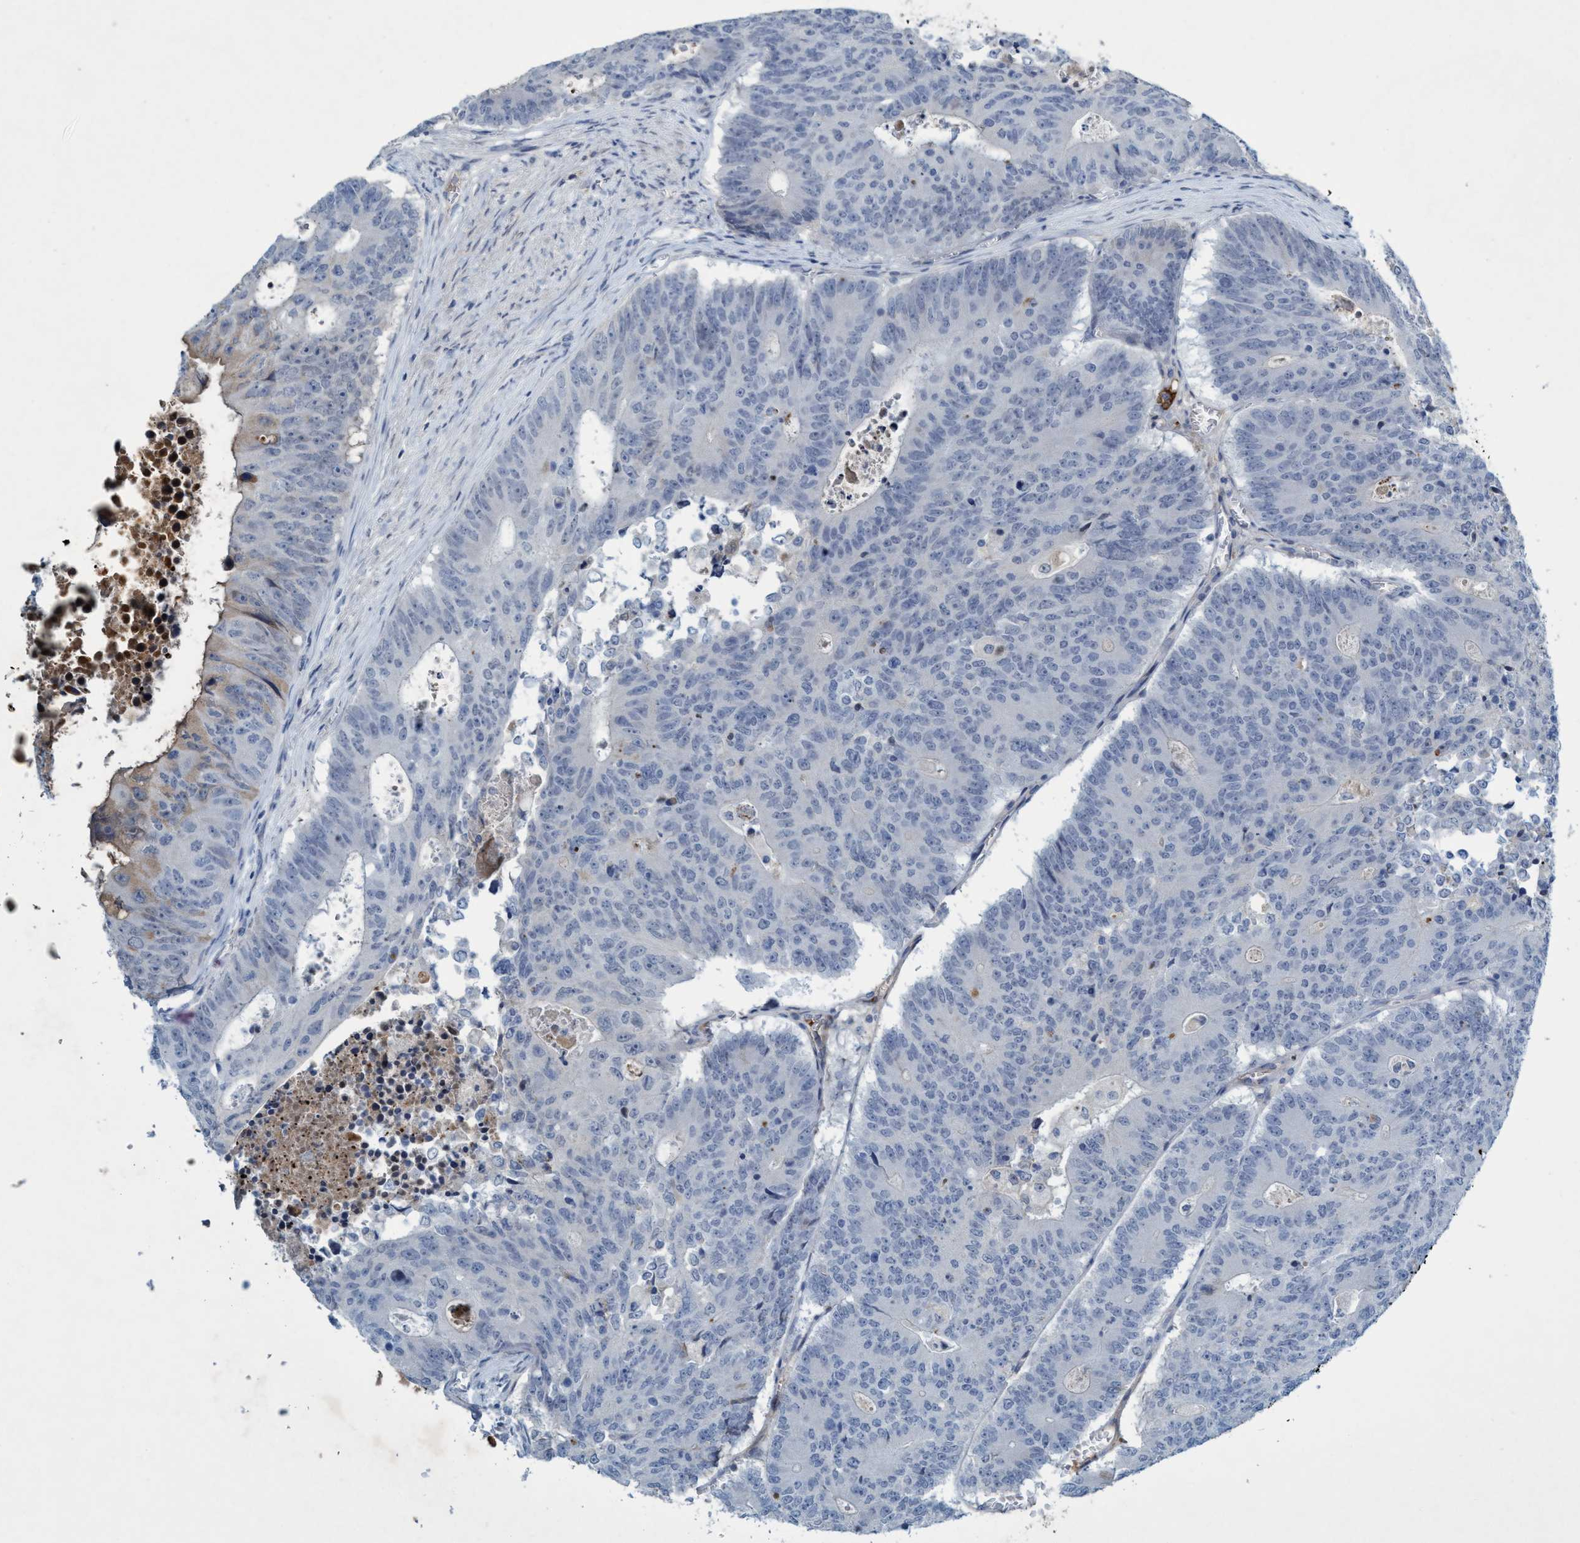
{"staining": {"intensity": "negative", "quantity": "none", "location": "none"}, "tissue": "colorectal cancer", "cell_type": "Tumor cells", "image_type": "cancer", "snomed": [{"axis": "morphology", "description": "Adenocarcinoma, NOS"}, {"axis": "topography", "description": "Colon"}], "caption": "A histopathology image of human adenocarcinoma (colorectal) is negative for staining in tumor cells.", "gene": "RNF208", "patient": {"sex": "male", "age": 87}}